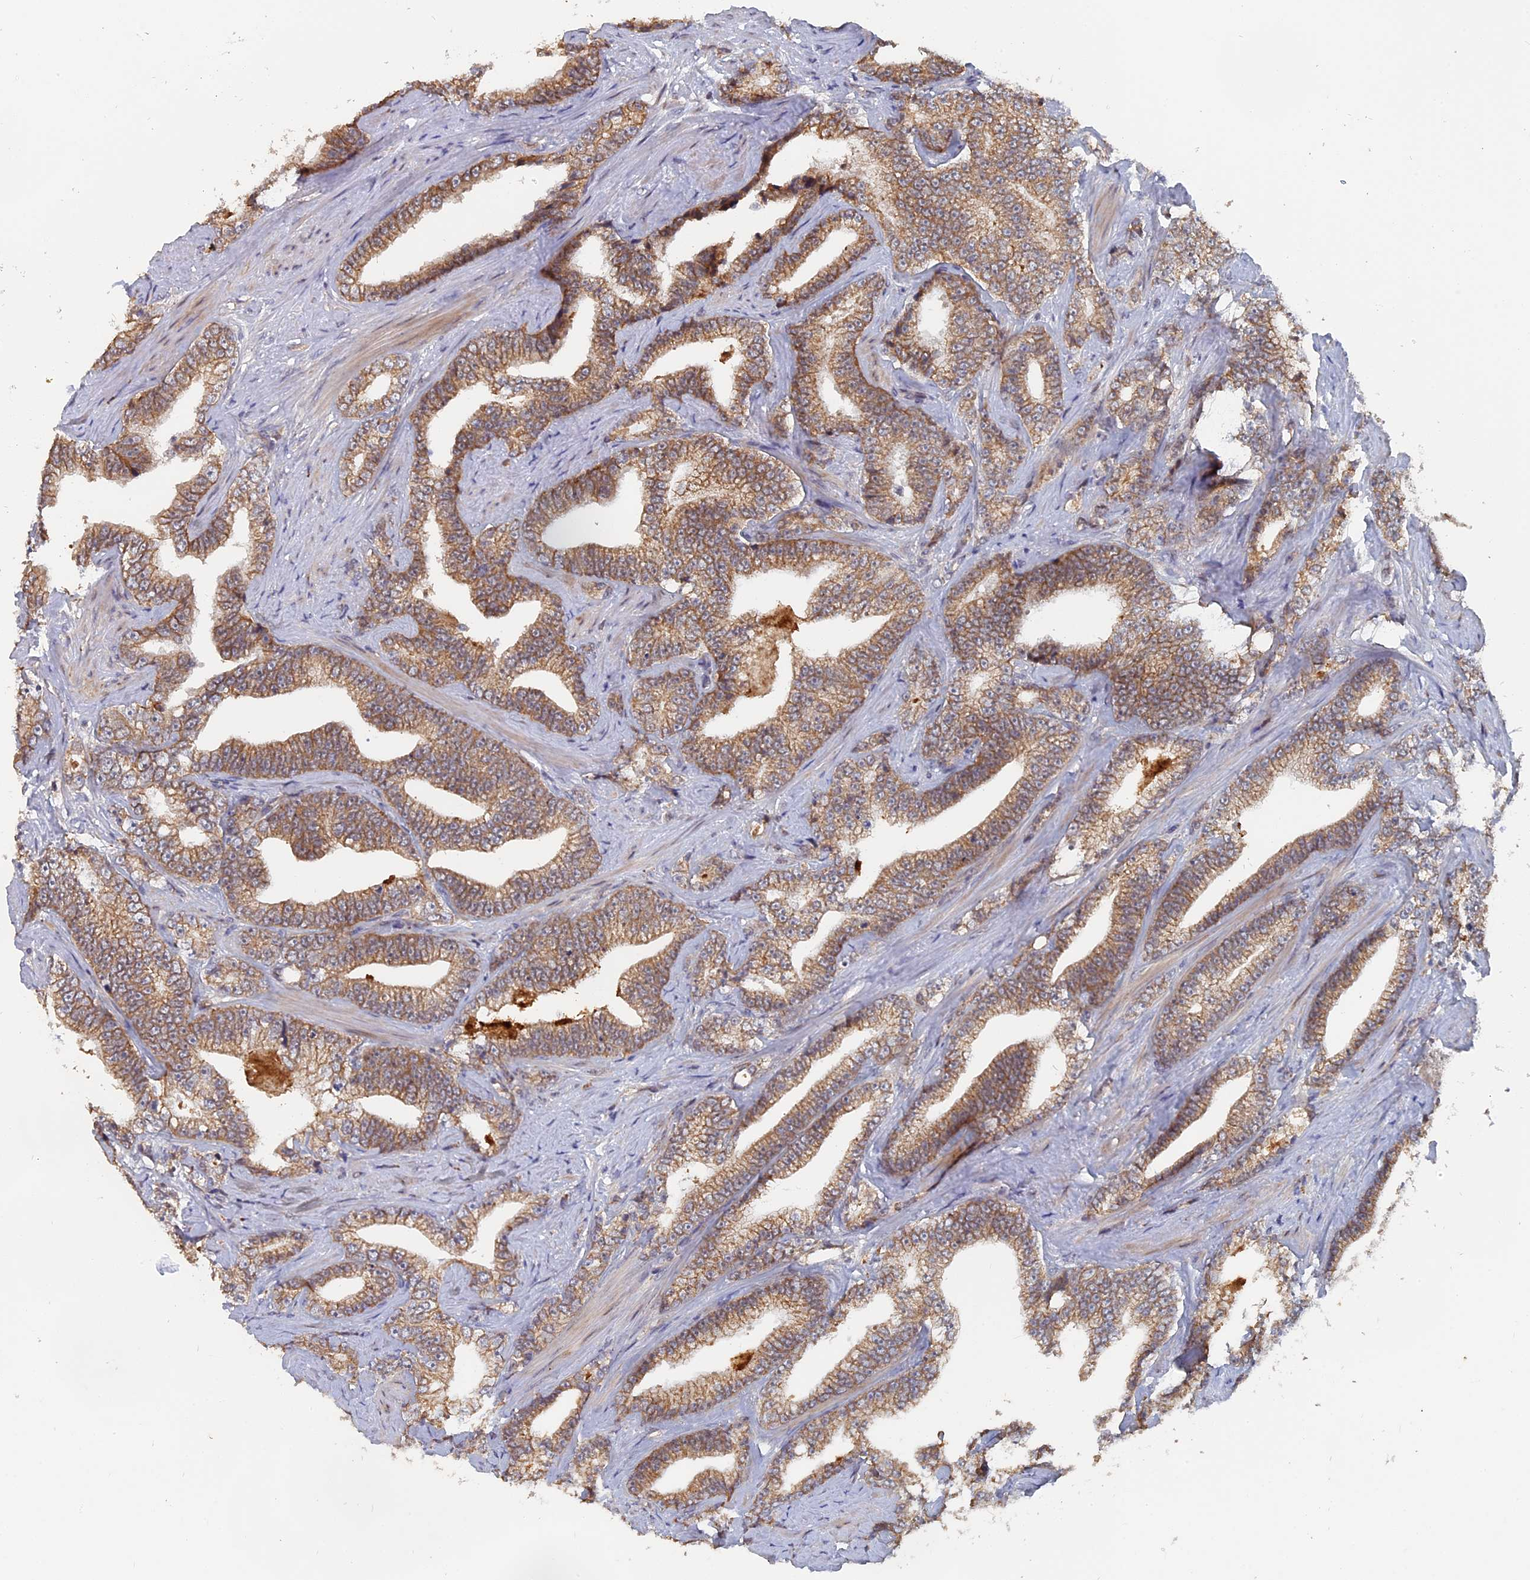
{"staining": {"intensity": "moderate", "quantity": ">75%", "location": "cytoplasmic/membranous"}, "tissue": "prostate cancer", "cell_type": "Tumor cells", "image_type": "cancer", "snomed": [{"axis": "morphology", "description": "Adenocarcinoma, High grade"}, {"axis": "topography", "description": "Prostate and seminal vesicle, NOS"}], "caption": "Protein expression by immunohistochemistry (IHC) shows moderate cytoplasmic/membranous positivity in approximately >75% of tumor cells in prostate cancer (high-grade adenocarcinoma).", "gene": "SLC33A1", "patient": {"sex": "male", "age": 67}}